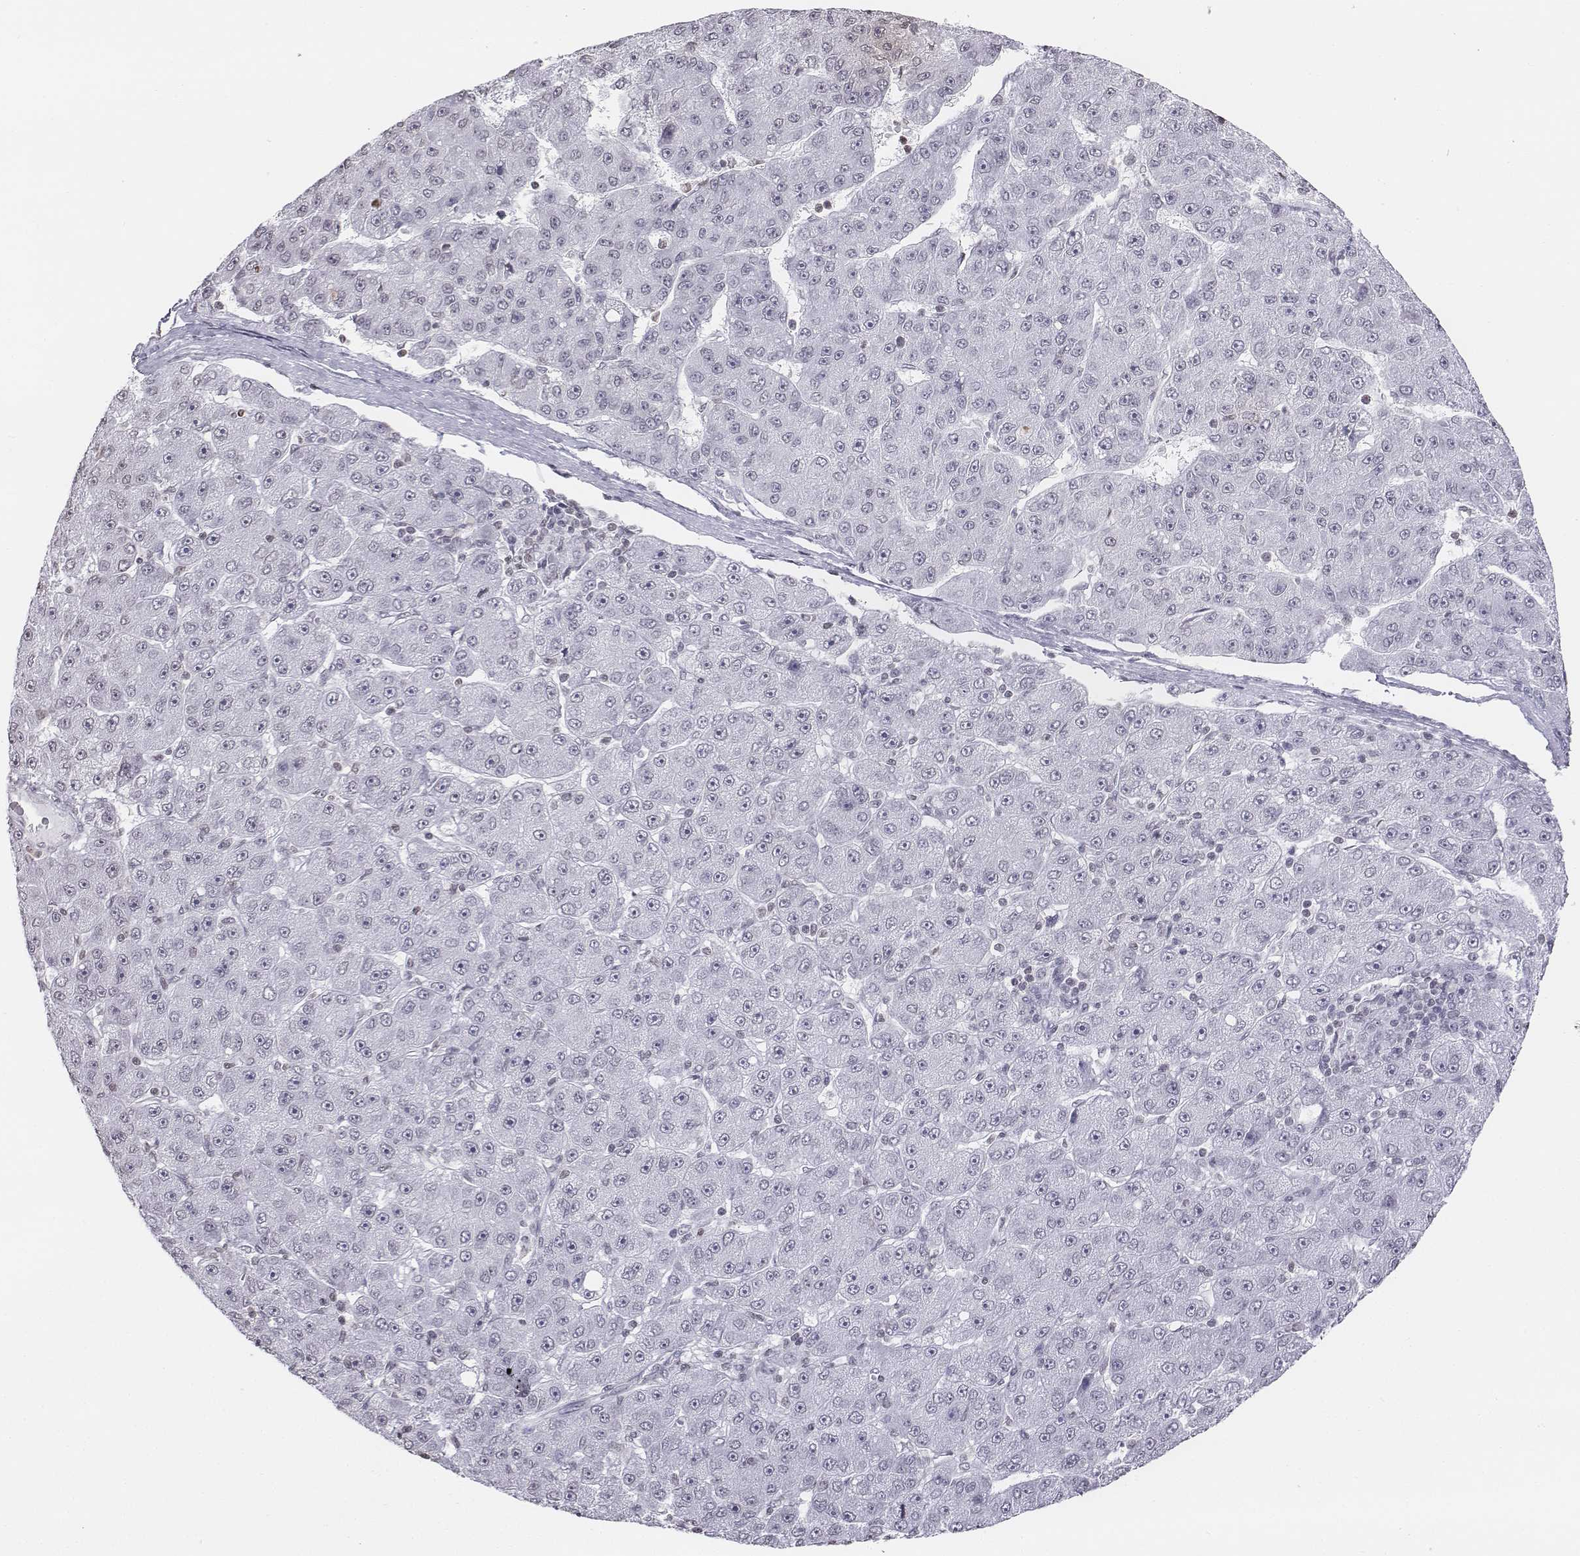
{"staining": {"intensity": "negative", "quantity": "none", "location": "none"}, "tissue": "liver cancer", "cell_type": "Tumor cells", "image_type": "cancer", "snomed": [{"axis": "morphology", "description": "Carcinoma, Hepatocellular, NOS"}, {"axis": "topography", "description": "Liver"}], "caption": "High magnification brightfield microscopy of liver cancer stained with DAB (brown) and counterstained with hematoxylin (blue): tumor cells show no significant staining.", "gene": "BARHL1", "patient": {"sex": "male", "age": 67}}